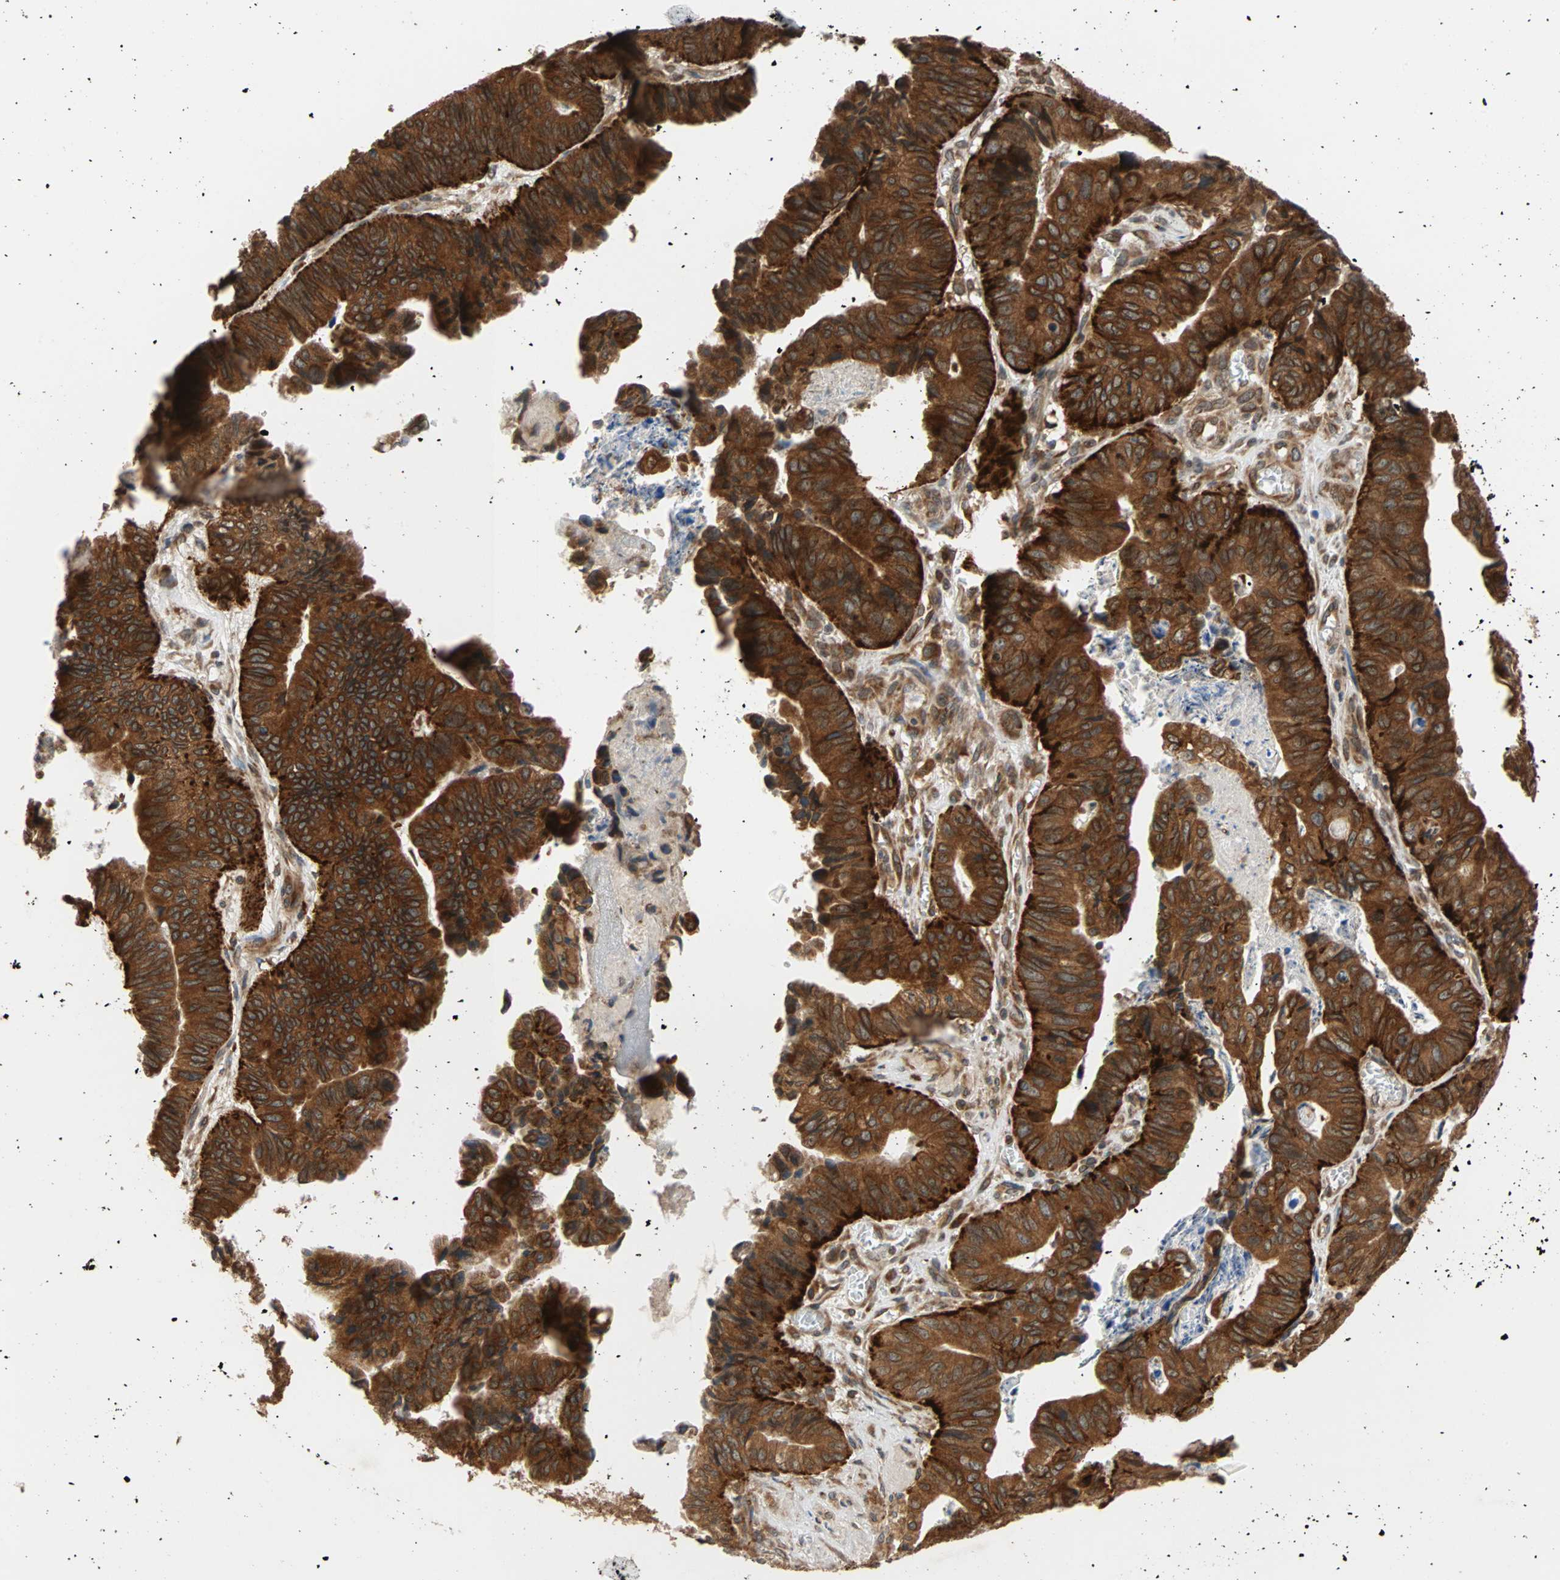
{"staining": {"intensity": "strong", "quantity": ">75%", "location": "cytoplasmic/membranous"}, "tissue": "stomach cancer", "cell_type": "Tumor cells", "image_type": "cancer", "snomed": [{"axis": "morphology", "description": "Adenocarcinoma, NOS"}, {"axis": "topography", "description": "Stomach, lower"}], "caption": "Immunohistochemistry image of neoplastic tissue: stomach adenocarcinoma stained using immunohistochemistry (IHC) shows high levels of strong protein expression localized specifically in the cytoplasmic/membranous of tumor cells, appearing as a cytoplasmic/membranous brown color.", "gene": "AUP1", "patient": {"sex": "male", "age": 77}}